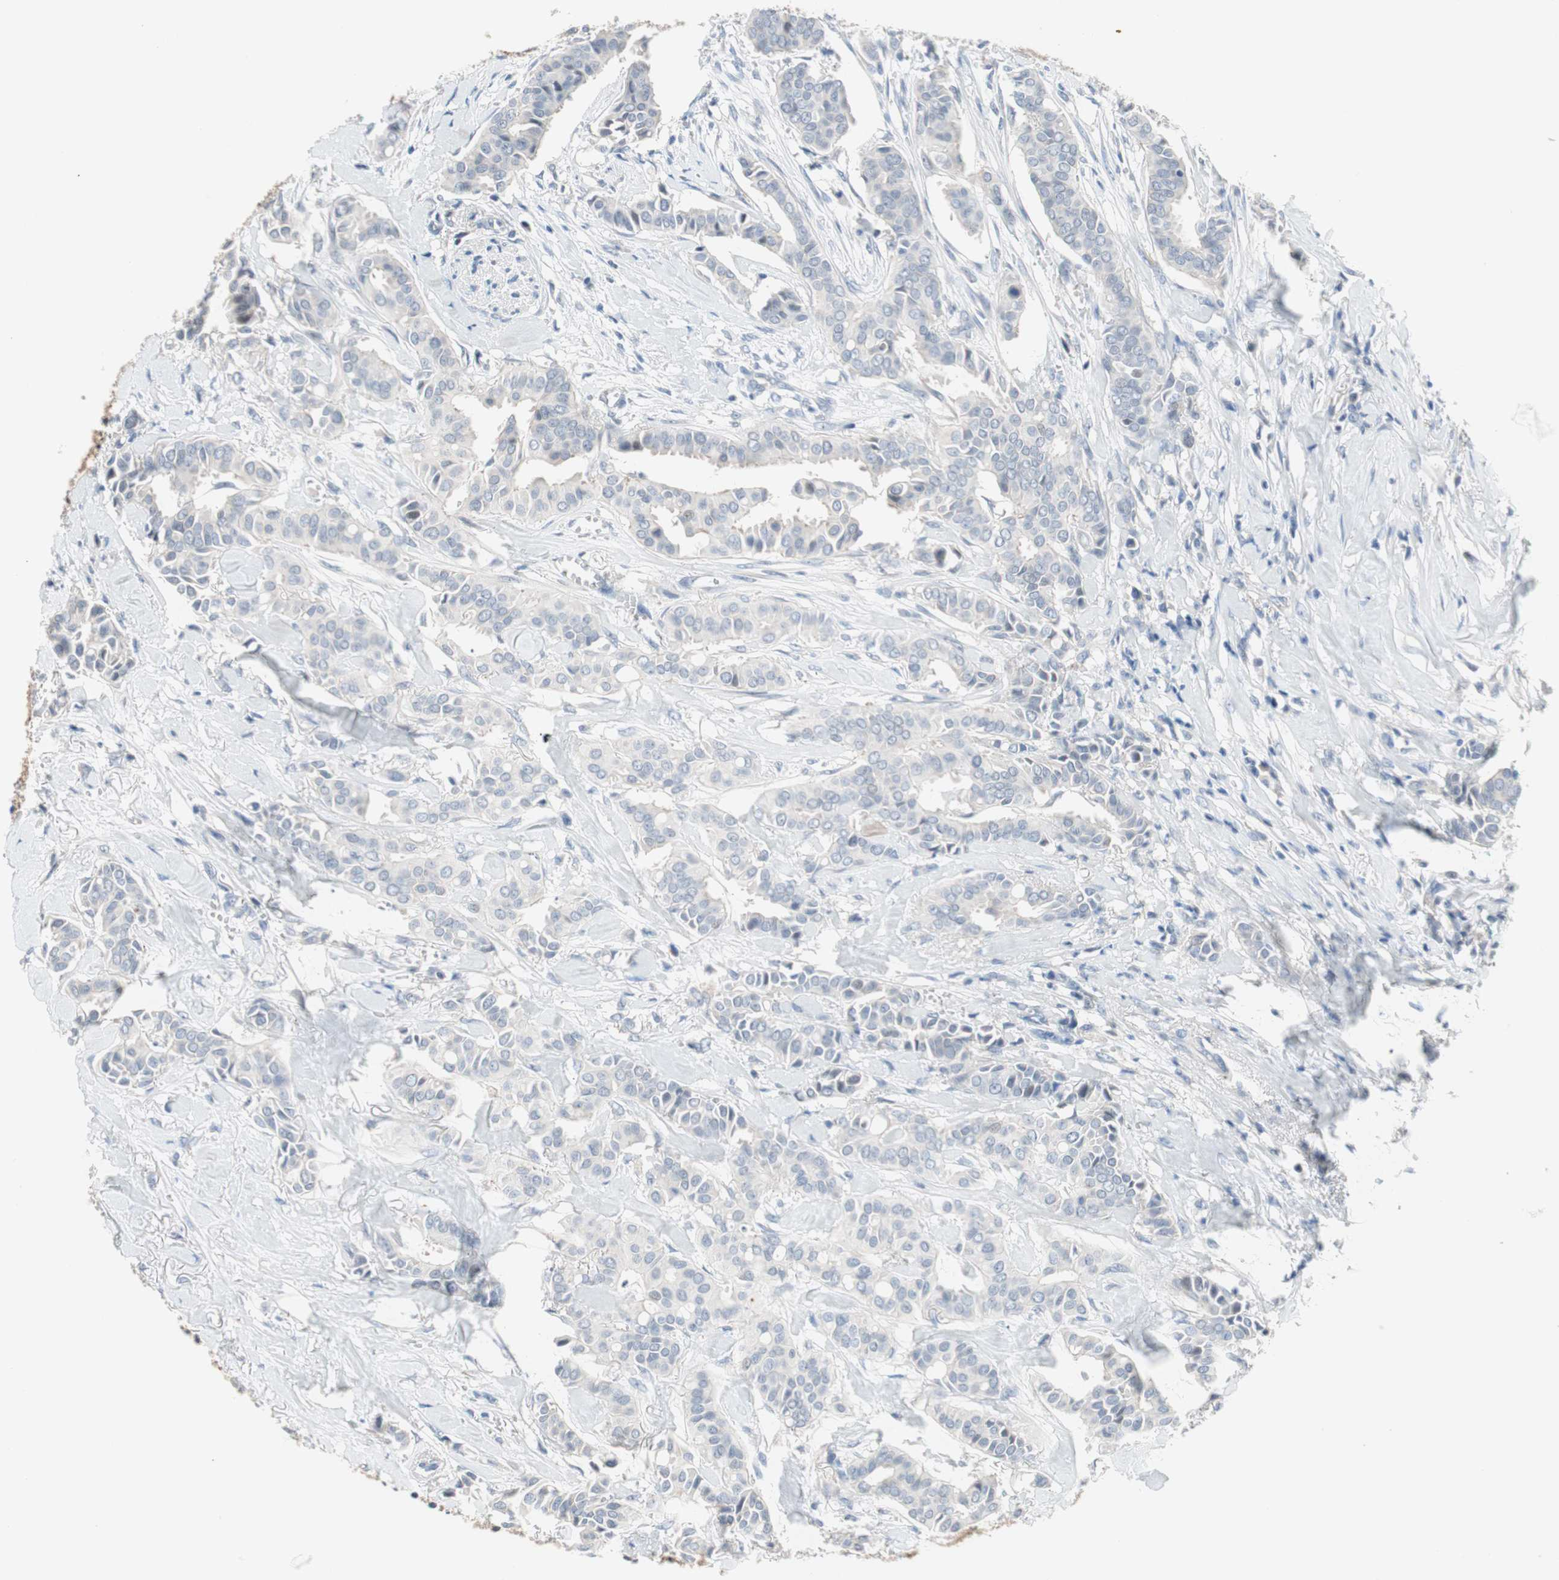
{"staining": {"intensity": "negative", "quantity": "none", "location": "none"}, "tissue": "head and neck cancer", "cell_type": "Tumor cells", "image_type": "cancer", "snomed": [{"axis": "morphology", "description": "Adenocarcinoma, NOS"}, {"axis": "topography", "description": "Salivary gland"}, {"axis": "topography", "description": "Head-Neck"}], "caption": "DAB (3,3'-diaminobenzidine) immunohistochemical staining of adenocarcinoma (head and neck) reveals no significant expression in tumor cells.", "gene": "PDZK1", "patient": {"sex": "female", "age": 59}}